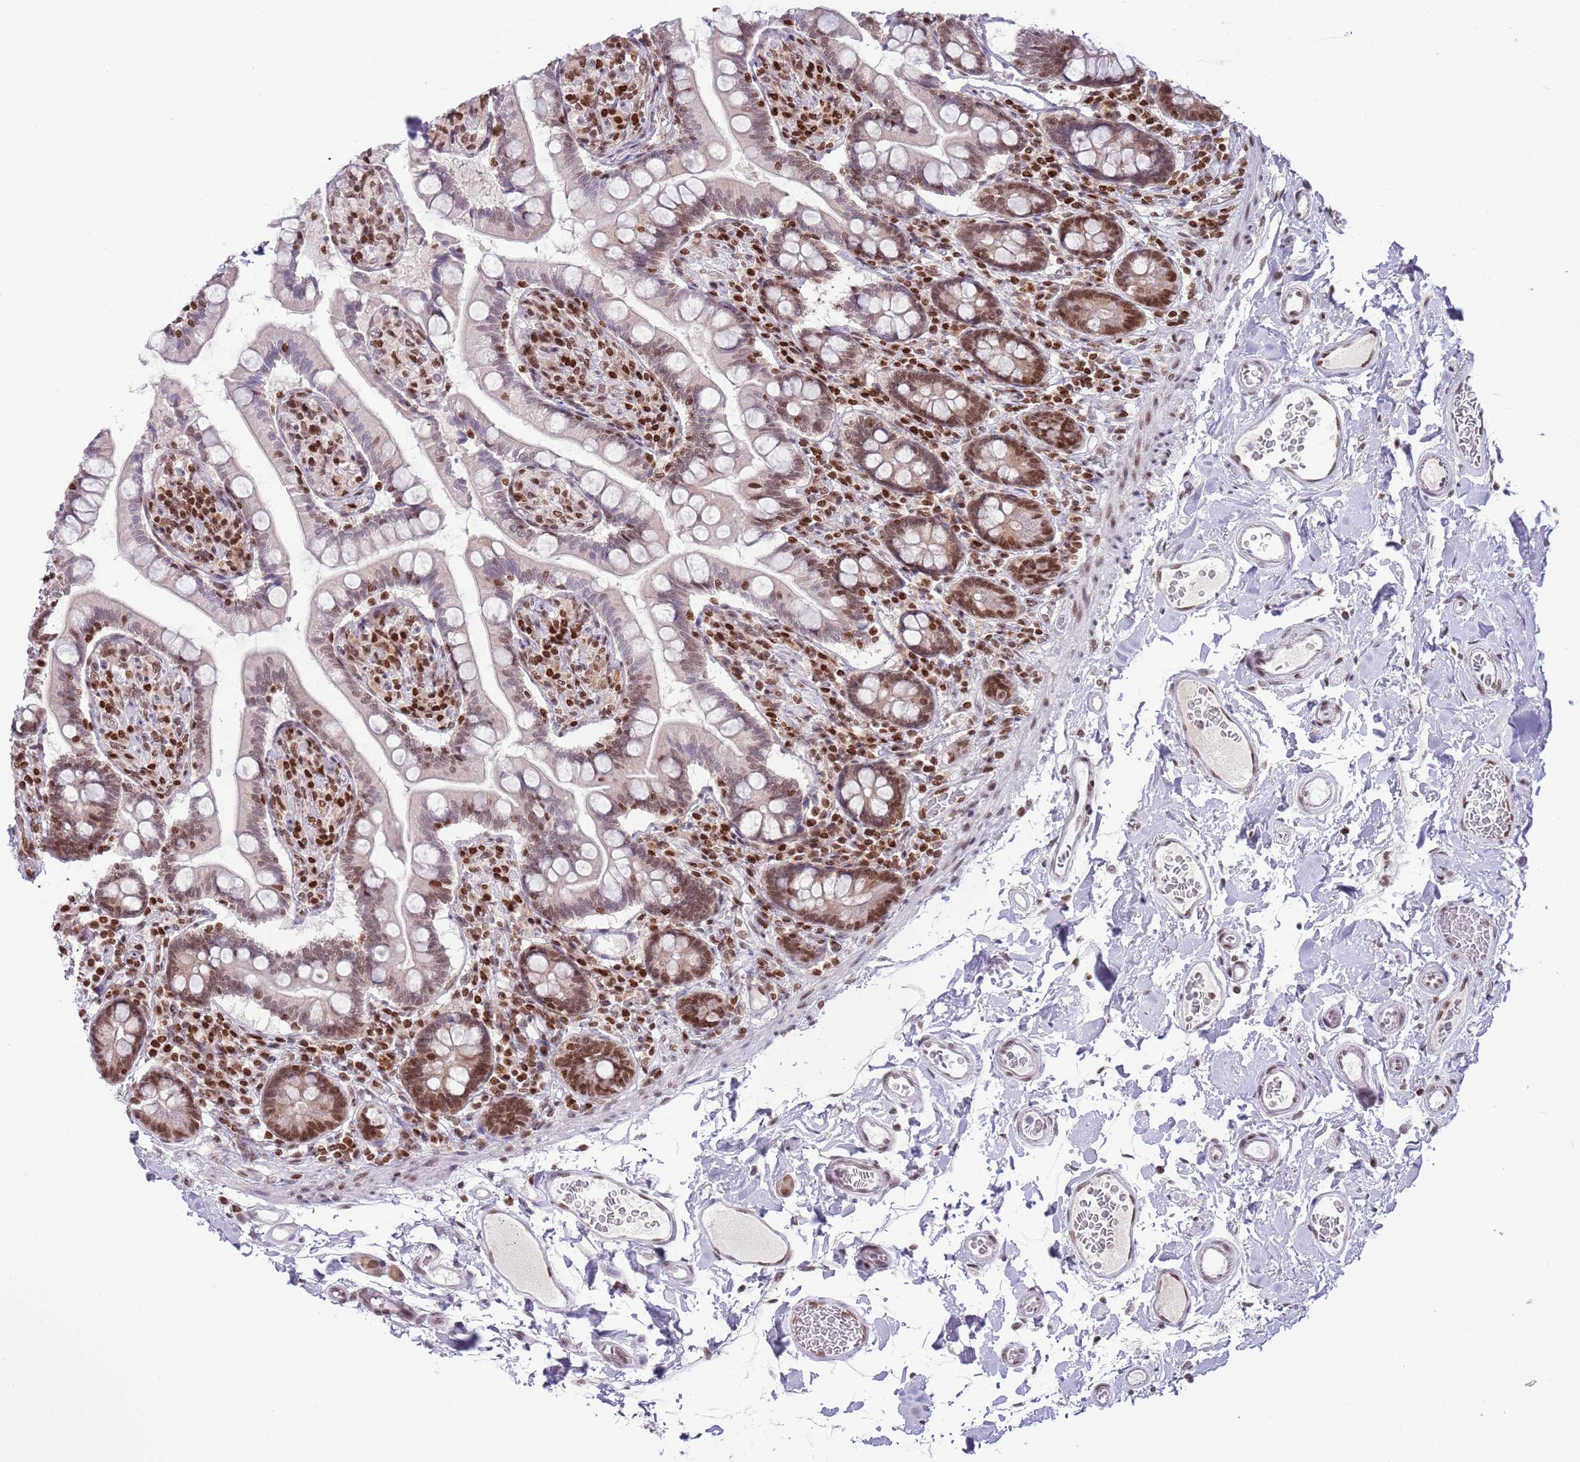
{"staining": {"intensity": "moderate", "quantity": "25%-75%", "location": "nuclear"}, "tissue": "small intestine", "cell_type": "Glandular cells", "image_type": "normal", "snomed": [{"axis": "morphology", "description": "Normal tissue, NOS"}, {"axis": "topography", "description": "Small intestine"}], "caption": "Immunohistochemistry (DAB (3,3'-diaminobenzidine)) staining of benign human small intestine demonstrates moderate nuclear protein expression in approximately 25%-75% of glandular cells. The protein of interest is stained brown, and the nuclei are stained in blue (DAB IHC with brightfield microscopy, high magnification).", "gene": "SELENOH", "patient": {"sex": "female", "age": 64}}